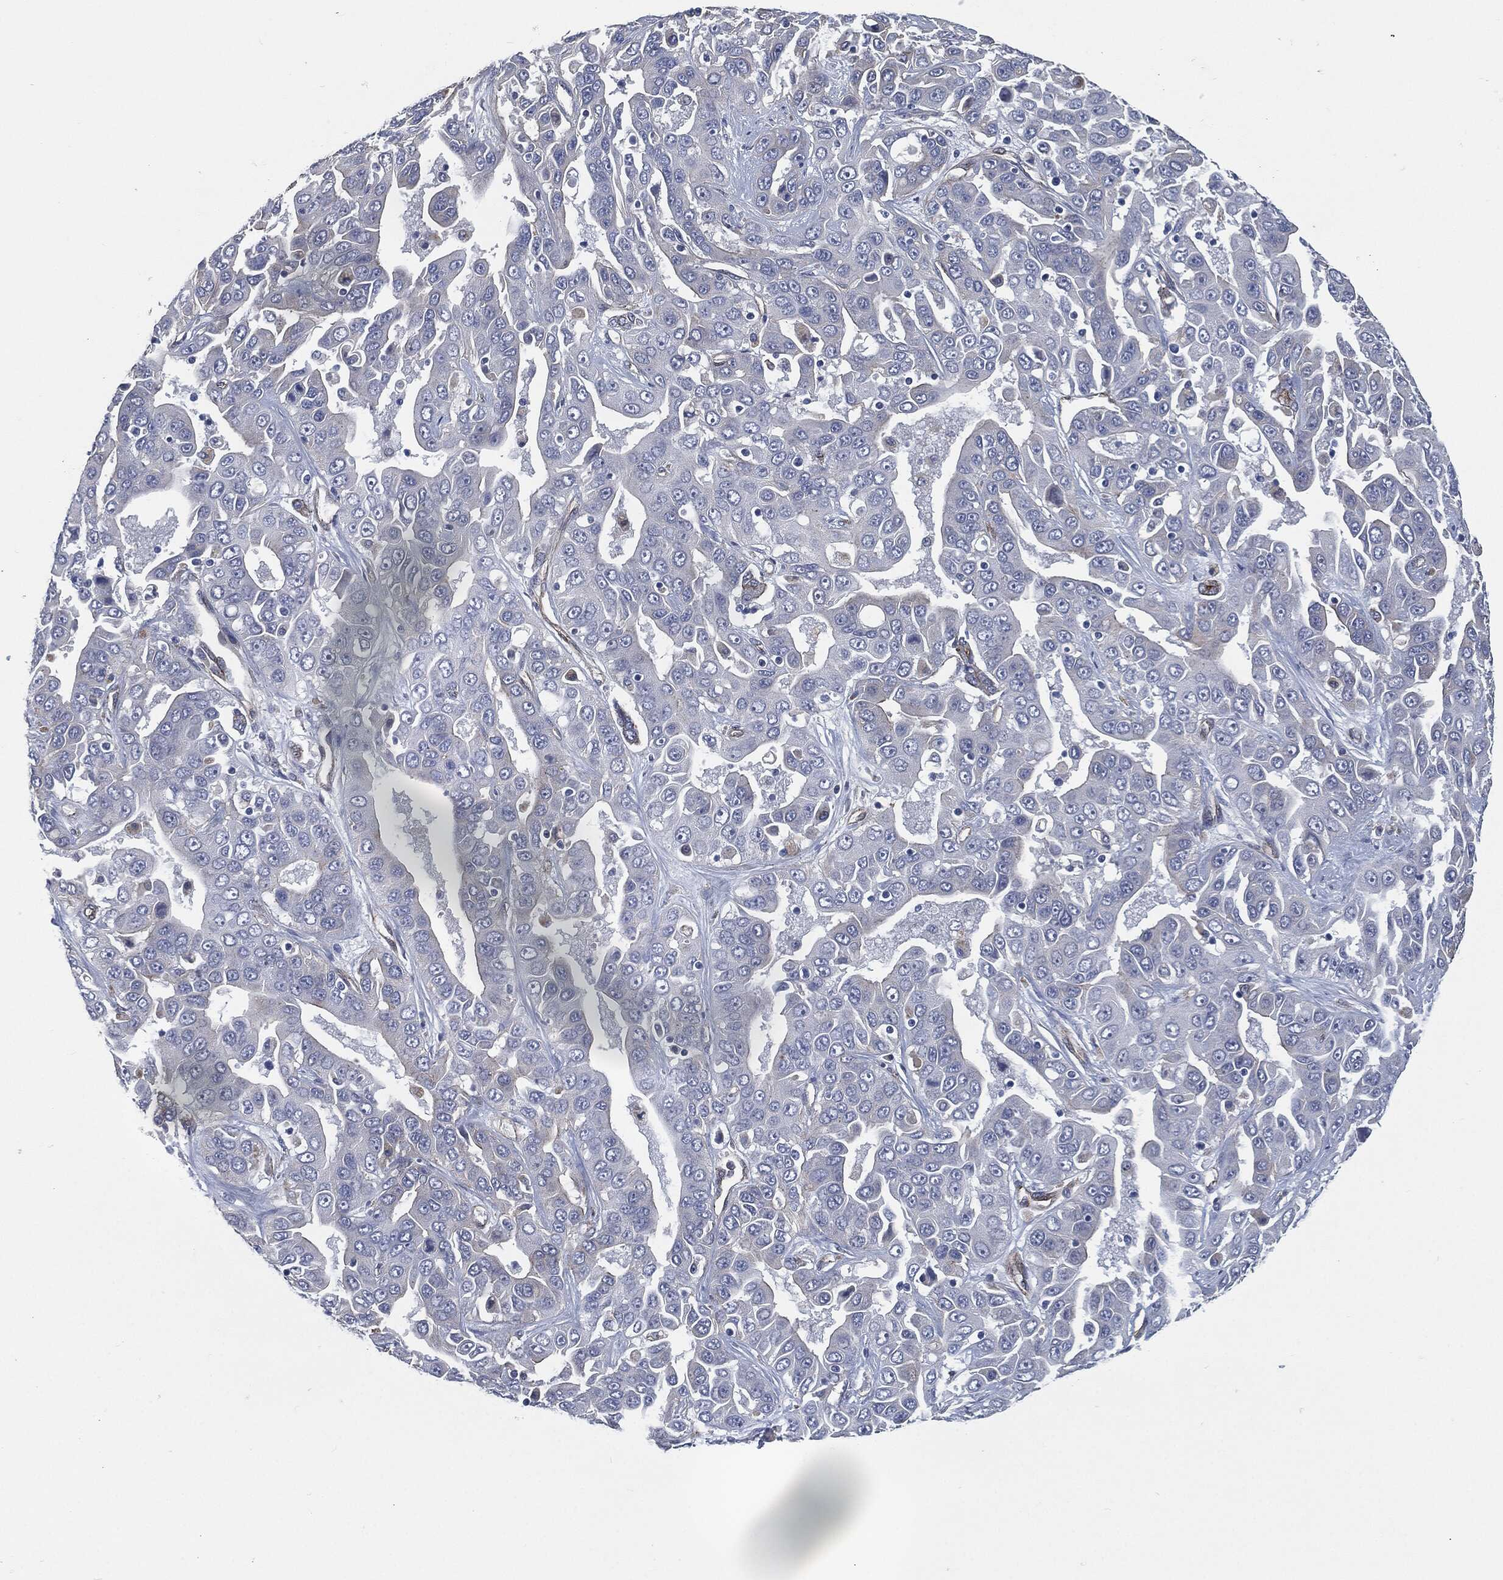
{"staining": {"intensity": "moderate", "quantity": "<25%", "location": "cytoplasmic/membranous"}, "tissue": "liver cancer", "cell_type": "Tumor cells", "image_type": "cancer", "snomed": [{"axis": "morphology", "description": "Cholangiocarcinoma"}, {"axis": "topography", "description": "Liver"}], "caption": "Protein analysis of liver cancer (cholangiocarcinoma) tissue reveals moderate cytoplasmic/membranous positivity in about <25% of tumor cells.", "gene": "SVIL", "patient": {"sex": "female", "age": 52}}